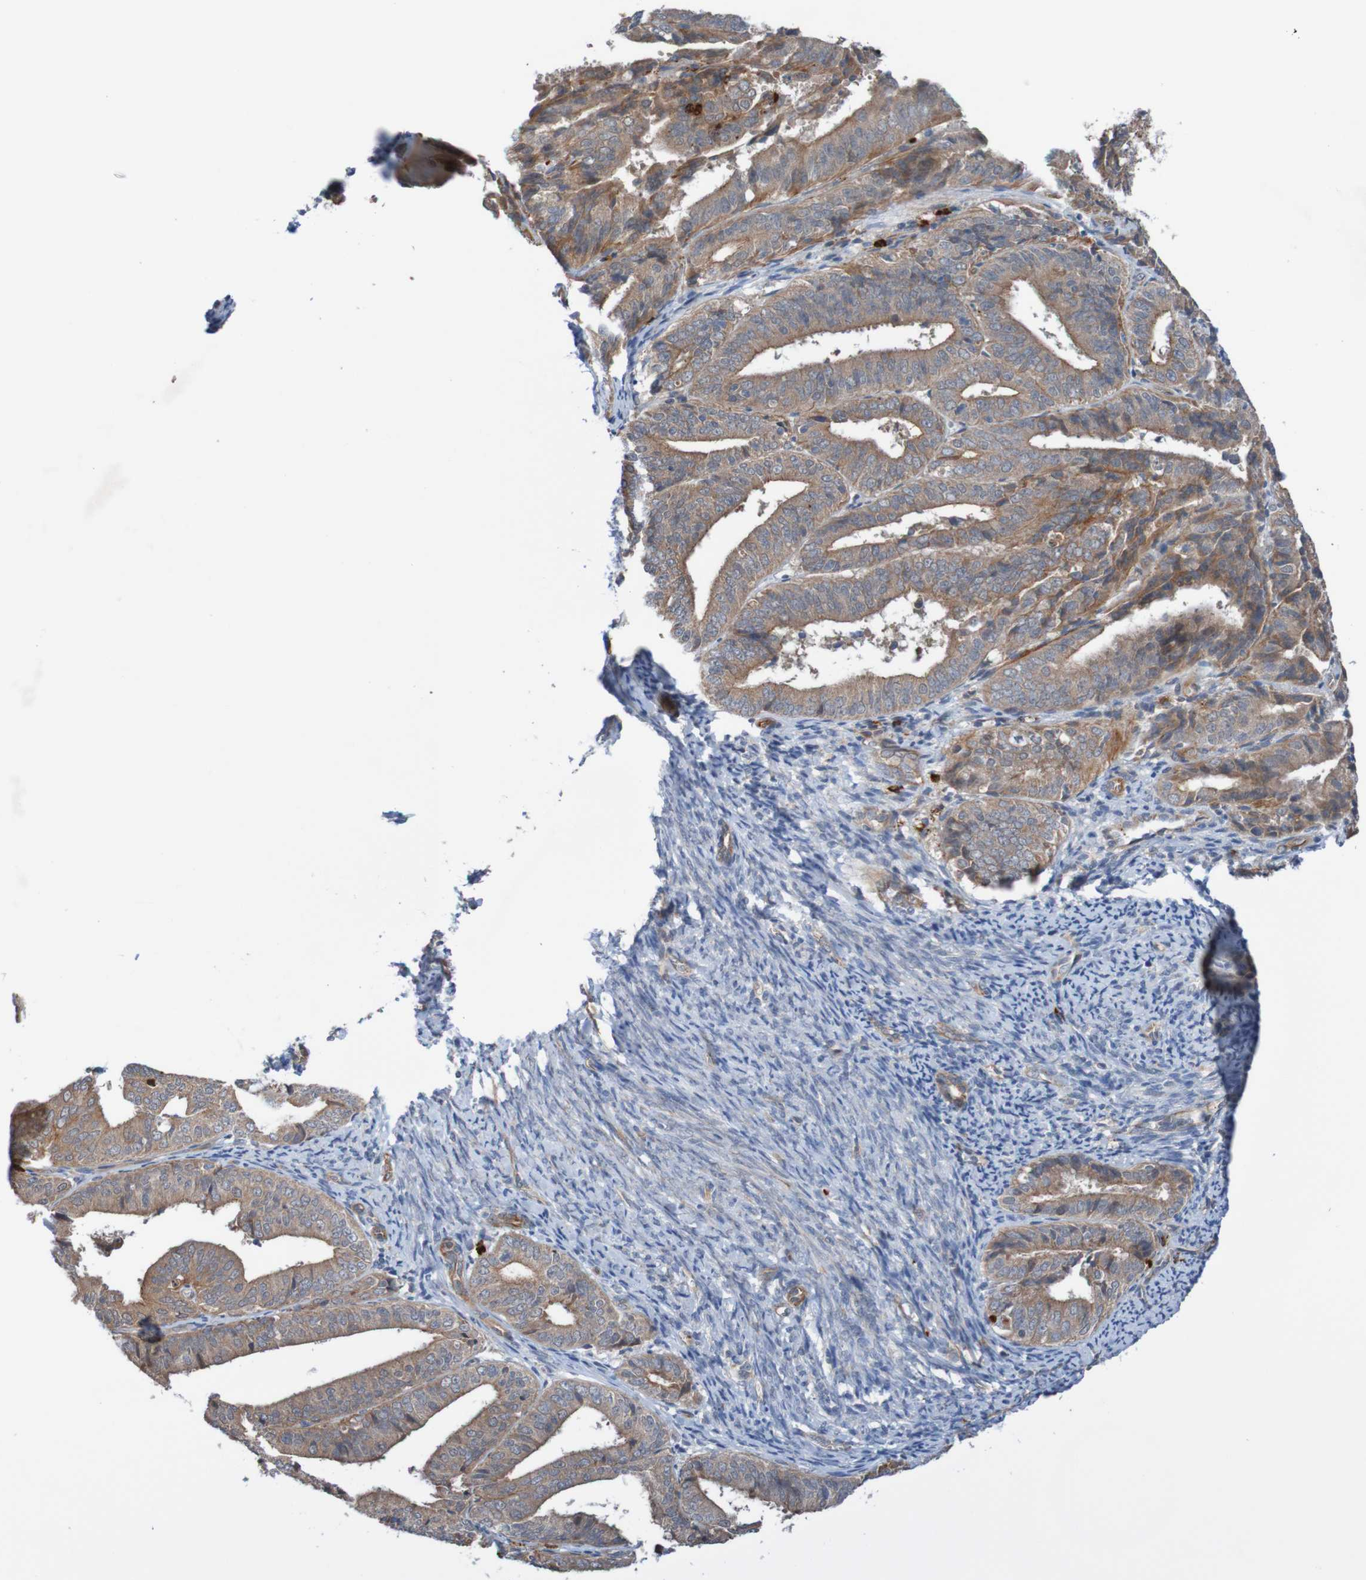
{"staining": {"intensity": "moderate", "quantity": ">75%", "location": "cytoplasmic/membranous"}, "tissue": "endometrial cancer", "cell_type": "Tumor cells", "image_type": "cancer", "snomed": [{"axis": "morphology", "description": "Adenocarcinoma, NOS"}, {"axis": "topography", "description": "Endometrium"}], "caption": "Immunohistochemistry micrograph of neoplastic tissue: human adenocarcinoma (endometrial) stained using immunohistochemistry (IHC) displays medium levels of moderate protein expression localized specifically in the cytoplasmic/membranous of tumor cells, appearing as a cytoplasmic/membranous brown color.", "gene": "ST8SIA6", "patient": {"sex": "female", "age": 63}}